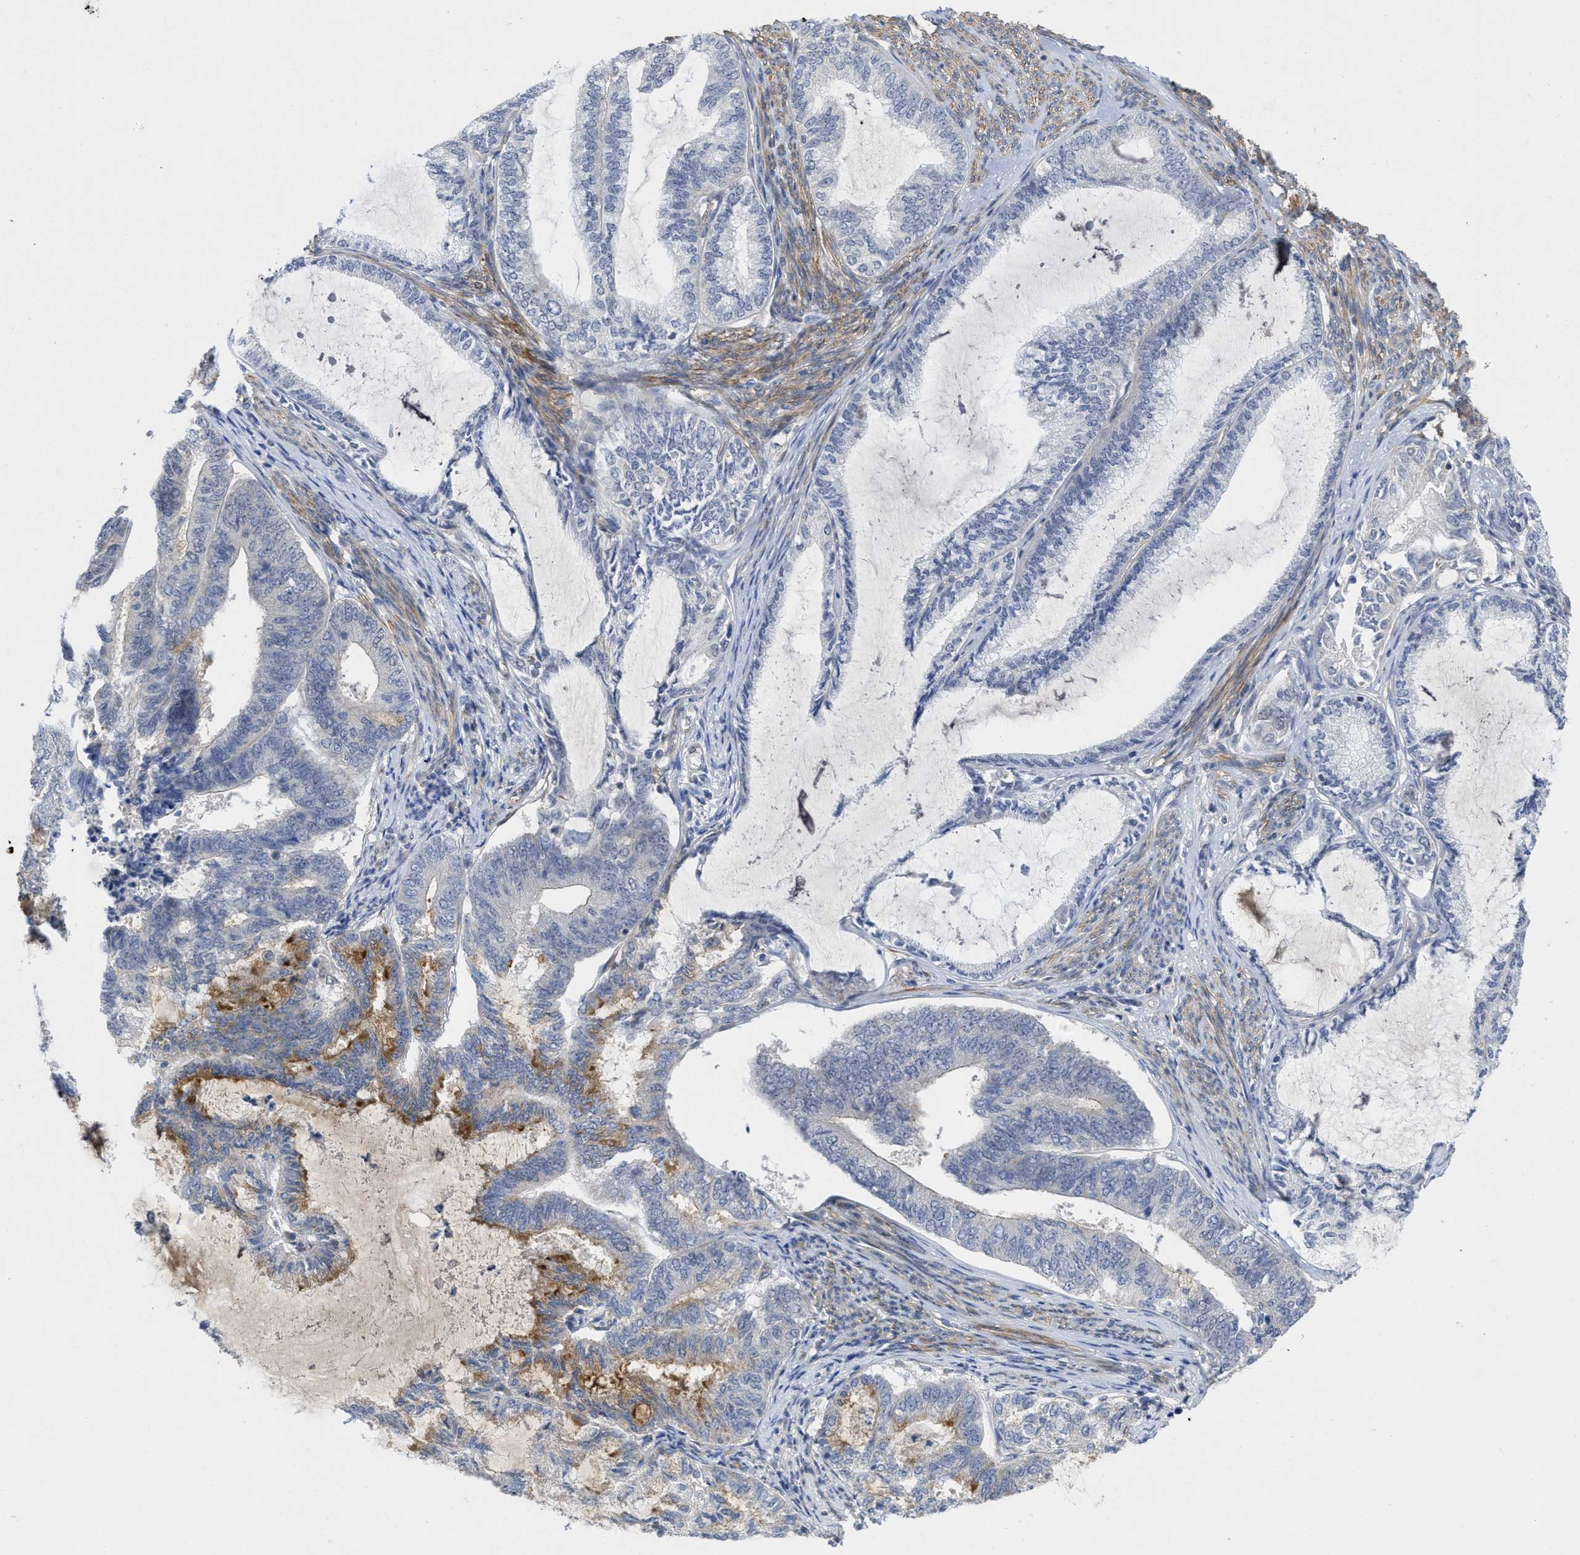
{"staining": {"intensity": "moderate", "quantity": "<25%", "location": "cytoplasmic/membranous"}, "tissue": "endometrial cancer", "cell_type": "Tumor cells", "image_type": "cancer", "snomed": [{"axis": "morphology", "description": "Adenocarcinoma, NOS"}, {"axis": "topography", "description": "Endometrium"}], "caption": "Protein analysis of endometrial cancer (adenocarcinoma) tissue reveals moderate cytoplasmic/membranous expression in about <25% of tumor cells.", "gene": "ARHGEF26", "patient": {"sex": "female", "age": 86}}